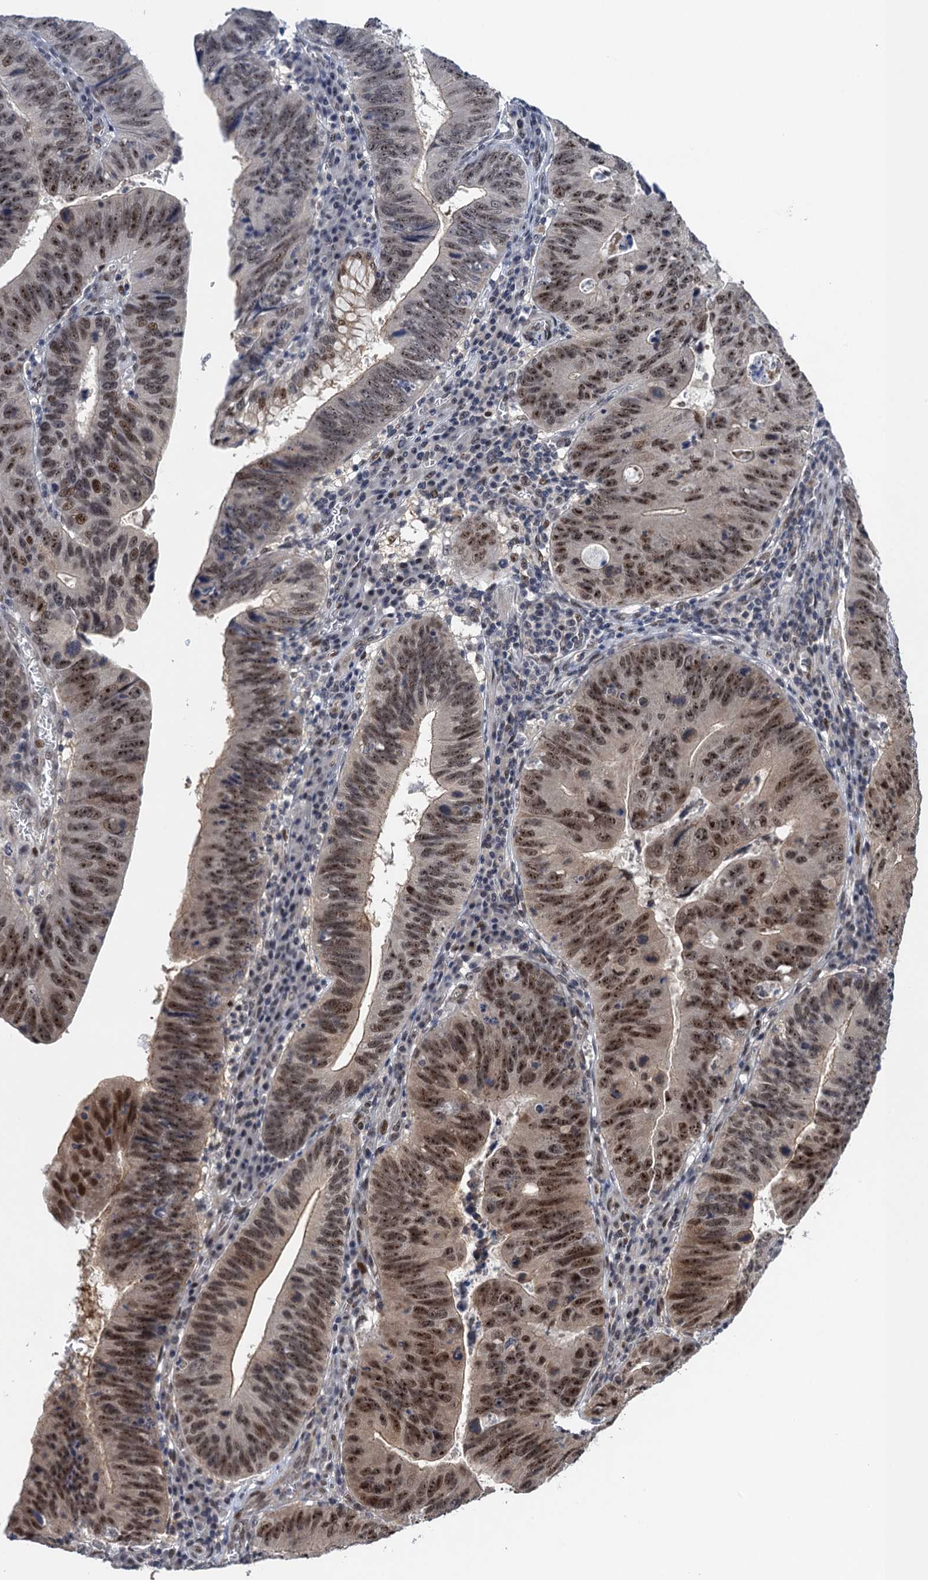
{"staining": {"intensity": "moderate", "quantity": ">75%", "location": "nuclear"}, "tissue": "stomach cancer", "cell_type": "Tumor cells", "image_type": "cancer", "snomed": [{"axis": "morphology", "description": "Adenocarcinoma, NOS"}, {"axis": "topography", "description": "Stomach"}], "caption": "Stomach cancer tissue exhibits moderate nuclear positivity in about >75% of tumor cells (Brightfield microscopy of DAB IHC at high magnification).", "gene": "ZAR1L", "patient": {"sex": "male", "age": 59}}